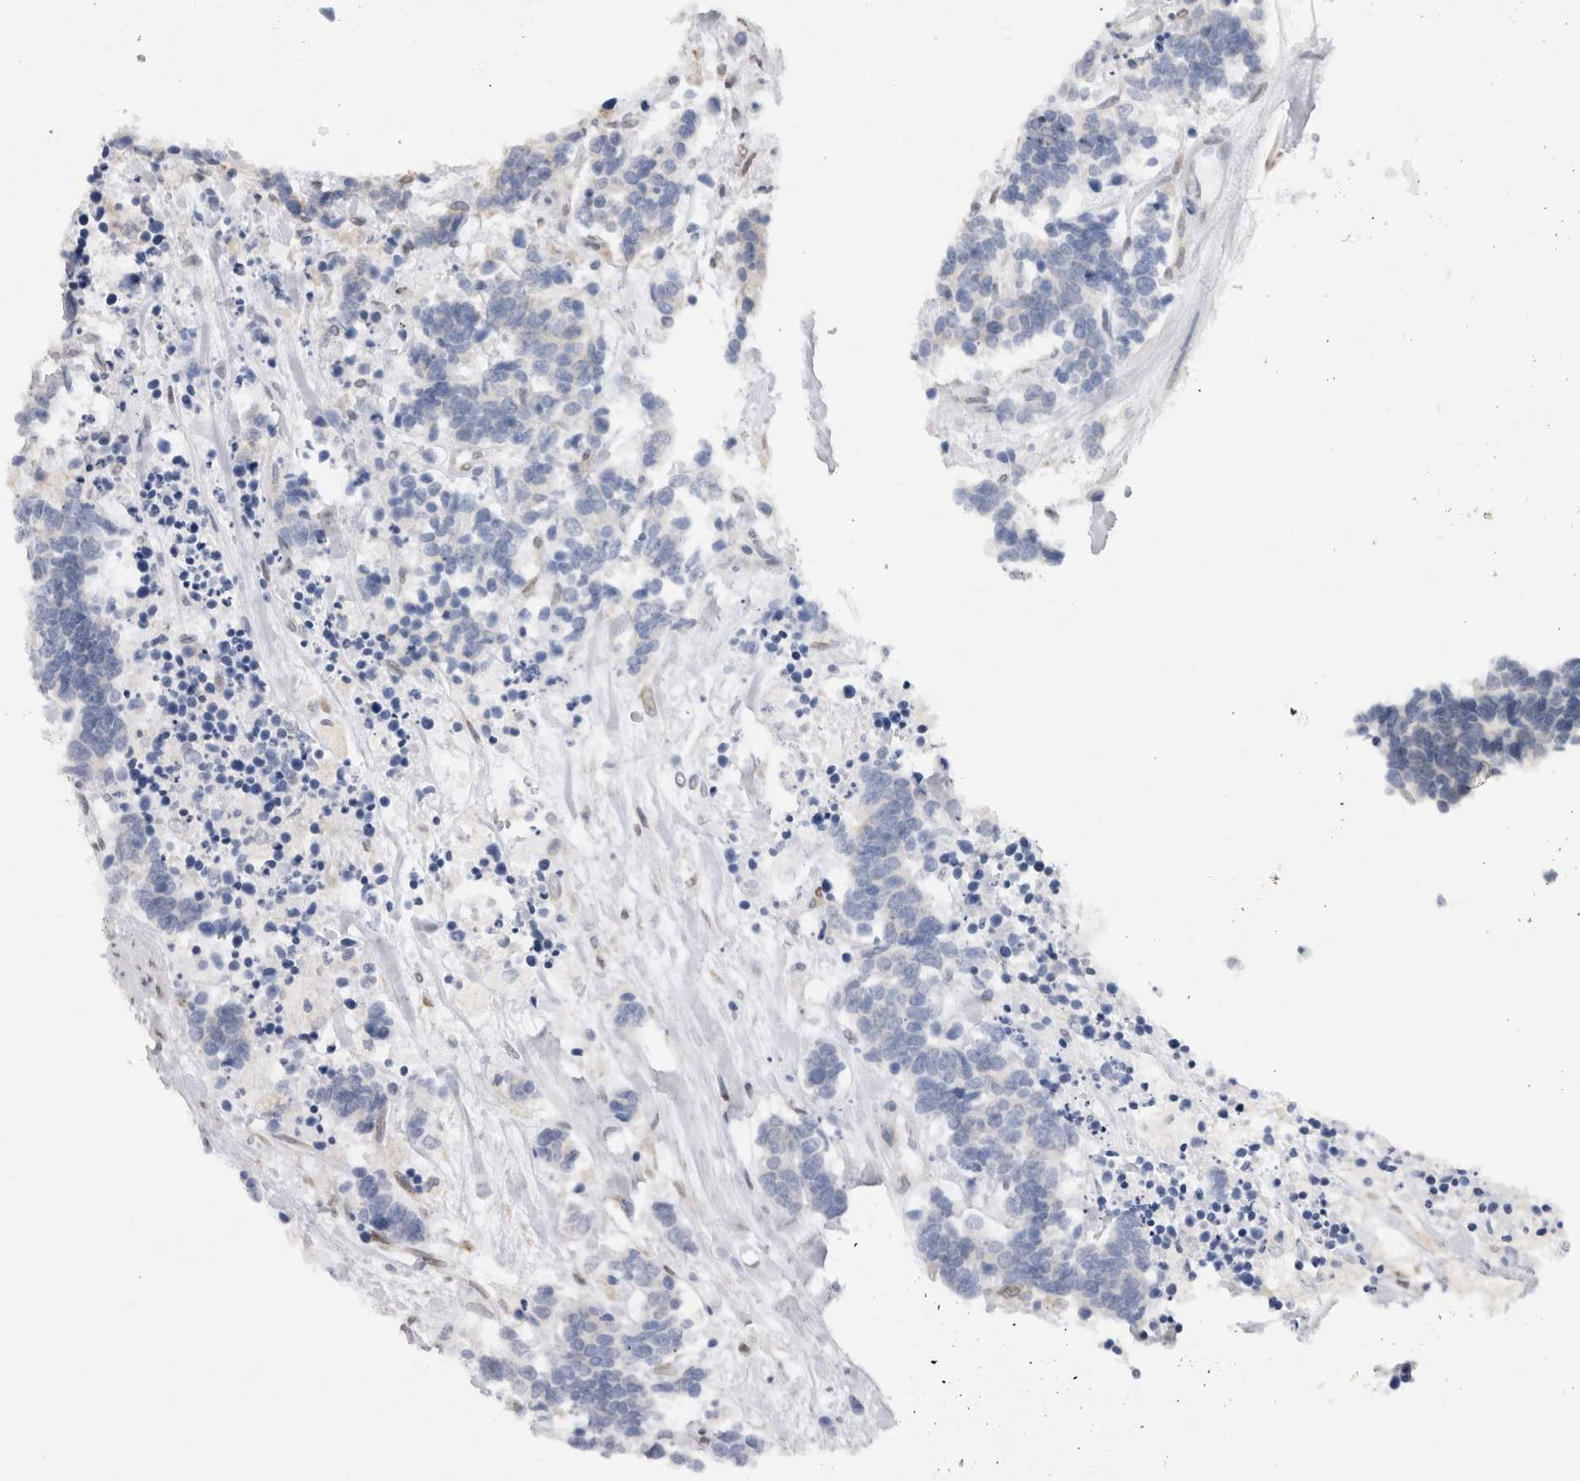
{"staining": {"intensity": "negative", "quantity": "none", "location": "none"}, "tissue": "carcinoid", "cell_type": "Tumor cells", "image_type": "cancer", "snomed": [{"axis": "morphology", "description": "Carcinoma, NOS"}, {"axis": "morphology", "description": "Carcinoid, malignant, NOS"}, {"axis": "topography", "description": "Urinary bladder"}], "caption": "Immunohistochemical staining of human carcinoid reveals no significant staining in tumor cells.", "gene": "VCPIP1", "patient": {"sex": "male", "age": 57}}